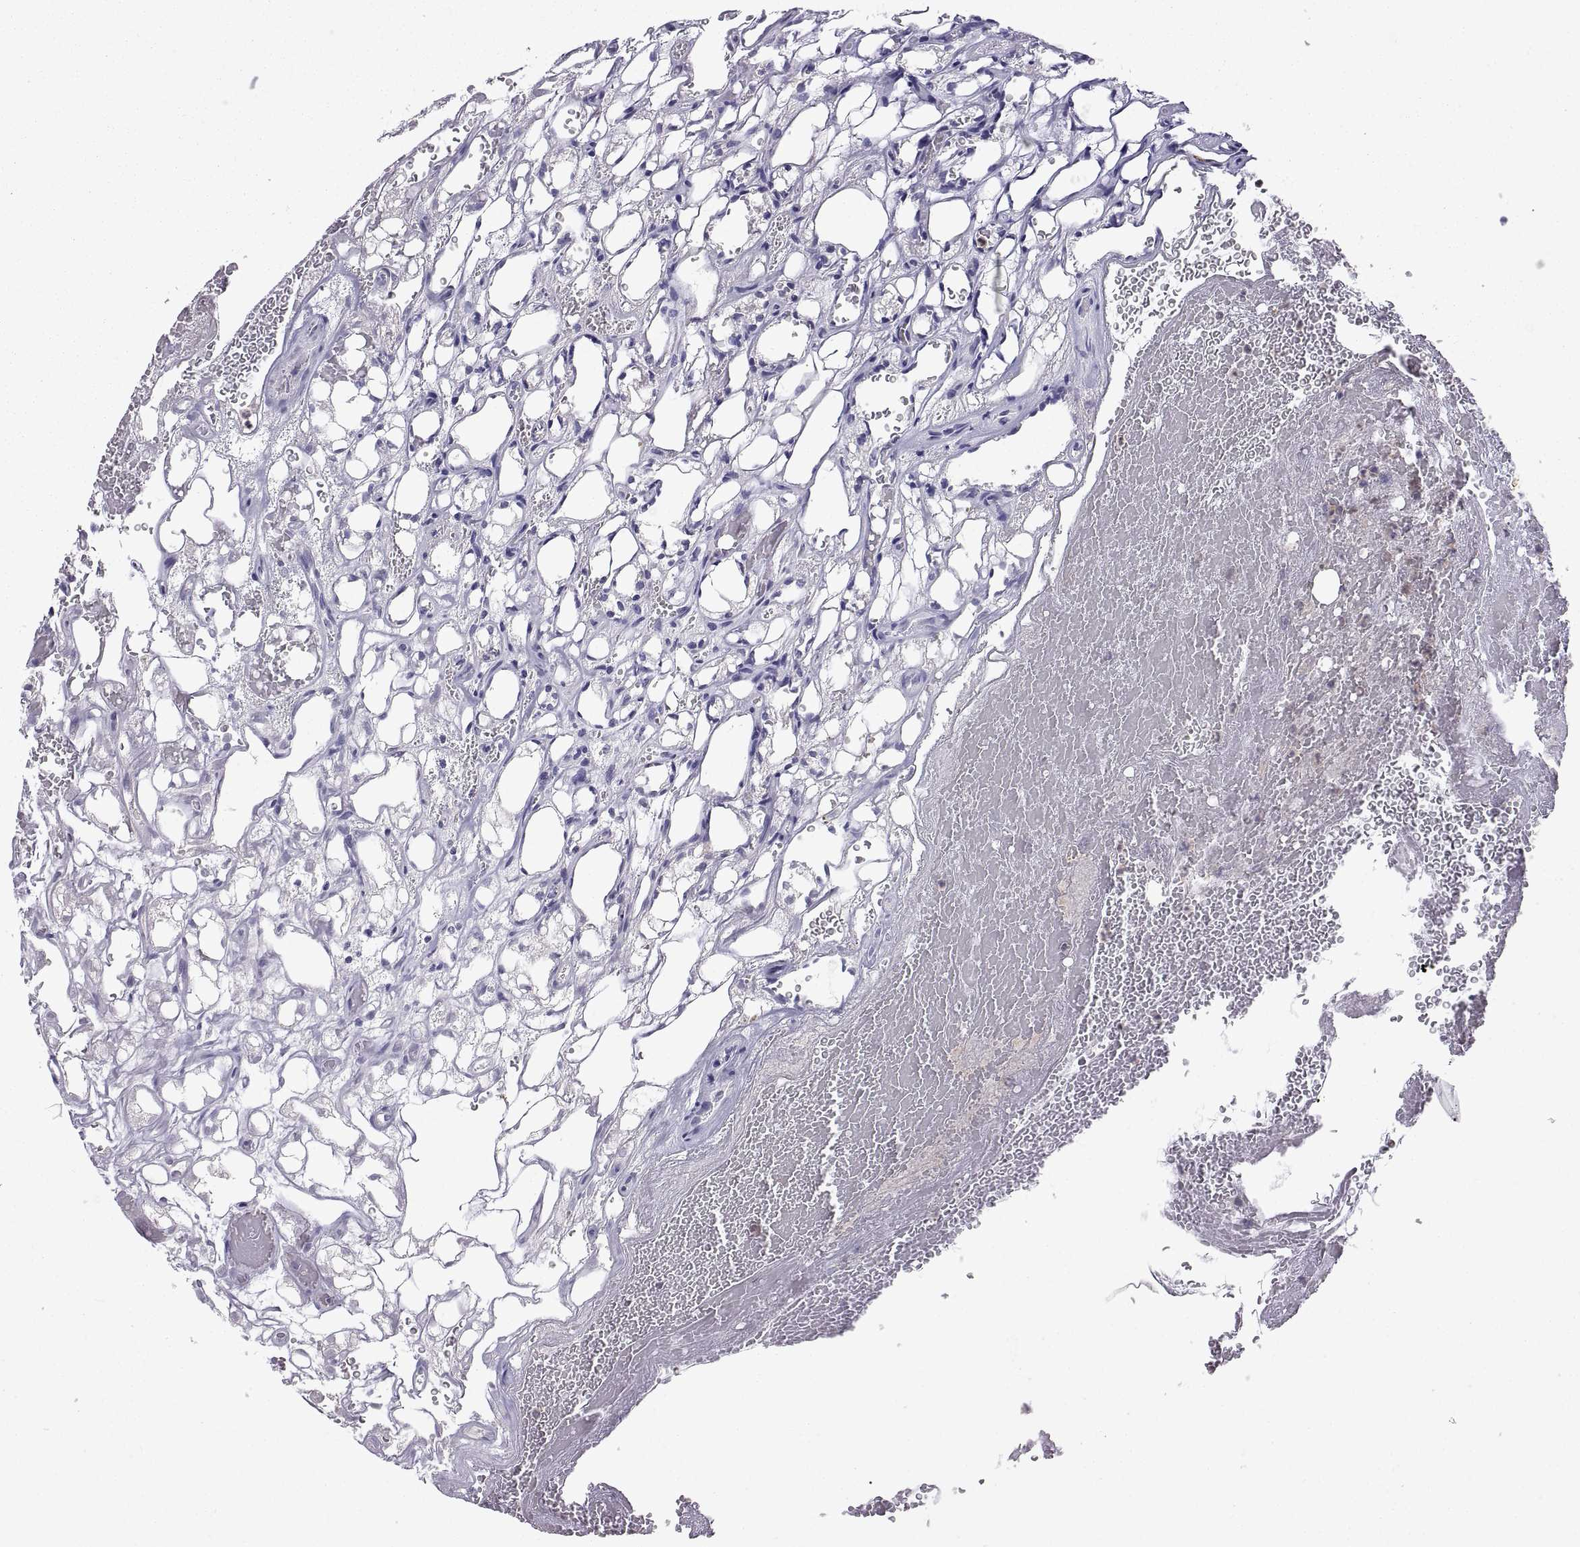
{"staining": {"intensity": "weak", "quantity": "<25%", "location": "cytoplasmic/membranous"}, "tissue": "renal cancer", "cell_type": "Tumor cells", "image_type": "cancer", "snomed": [{"axis": "morphology", "description": "Adenocarcinoma, NOS"}, {"axis": "topography", "description": "Kidney"}], "caption": "Immunohistochemistry (IHC) of renal cancer (adenocarcinoma) shows no expression in tumor cells.", "gene": "FGF9", "patient": {"sex": "female", "age": 69}}